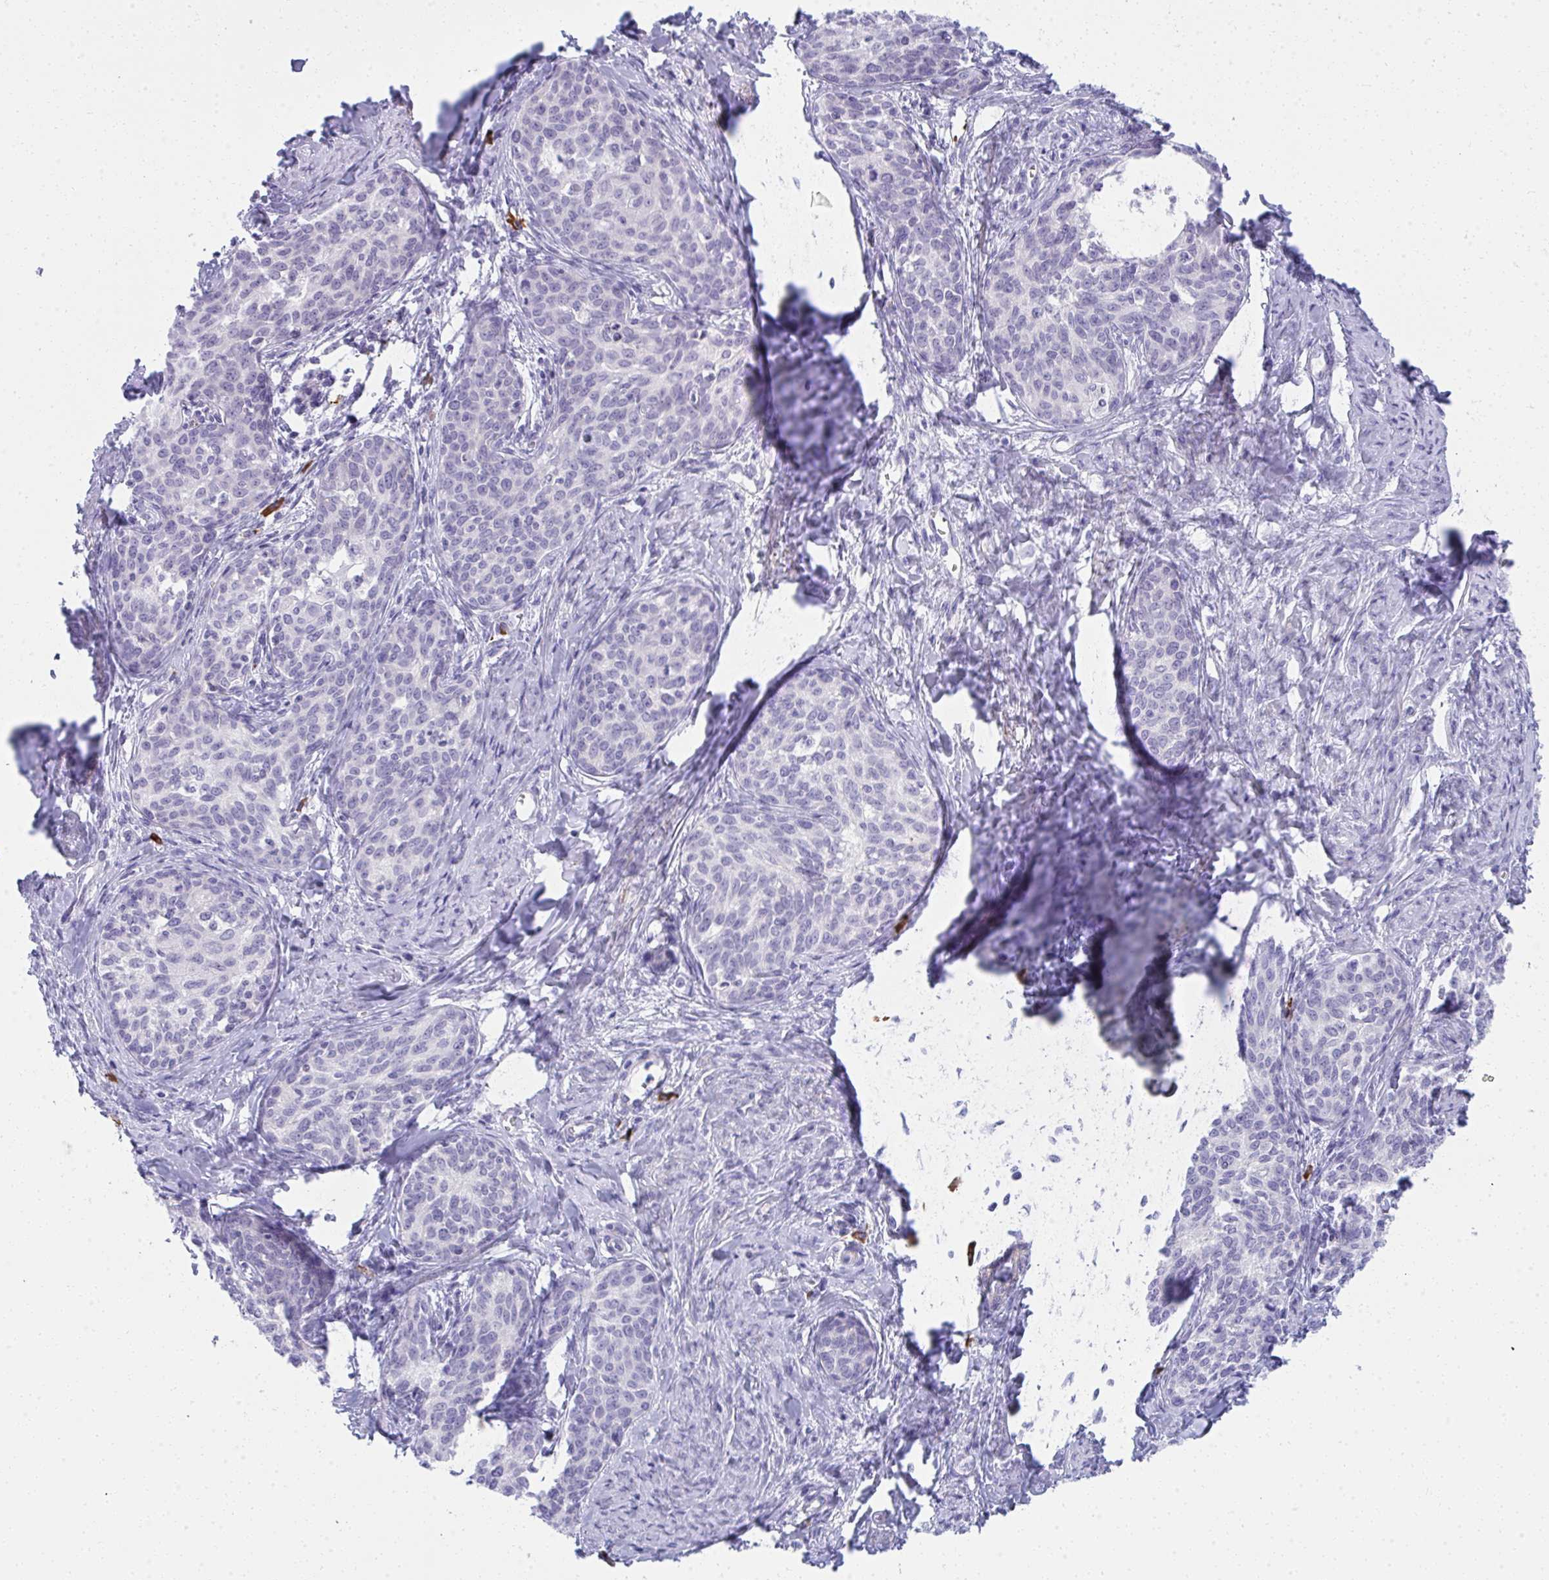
{"staining": {"intensity": "negative", "quantity": "none", "location": "none"}, "tissue": "cervical cancer", "cell_type": "Tumor cells", "image_type": "cancer", "snomed": [{"axis": "morphology", "description": "Squamous cell carcinoma, NOS"}, {"axis": "morphology", "description": "Adenocarcinoma, NOS"}, {"axis": "topography", "description": "Cervix"}], "caption": "Cervical adenocarcinoma was stained to show a protein in brown. There is no significant staining in tumor cells.", "gene": "PUS7L", "patient": {"sex": "female", "age": 52}}